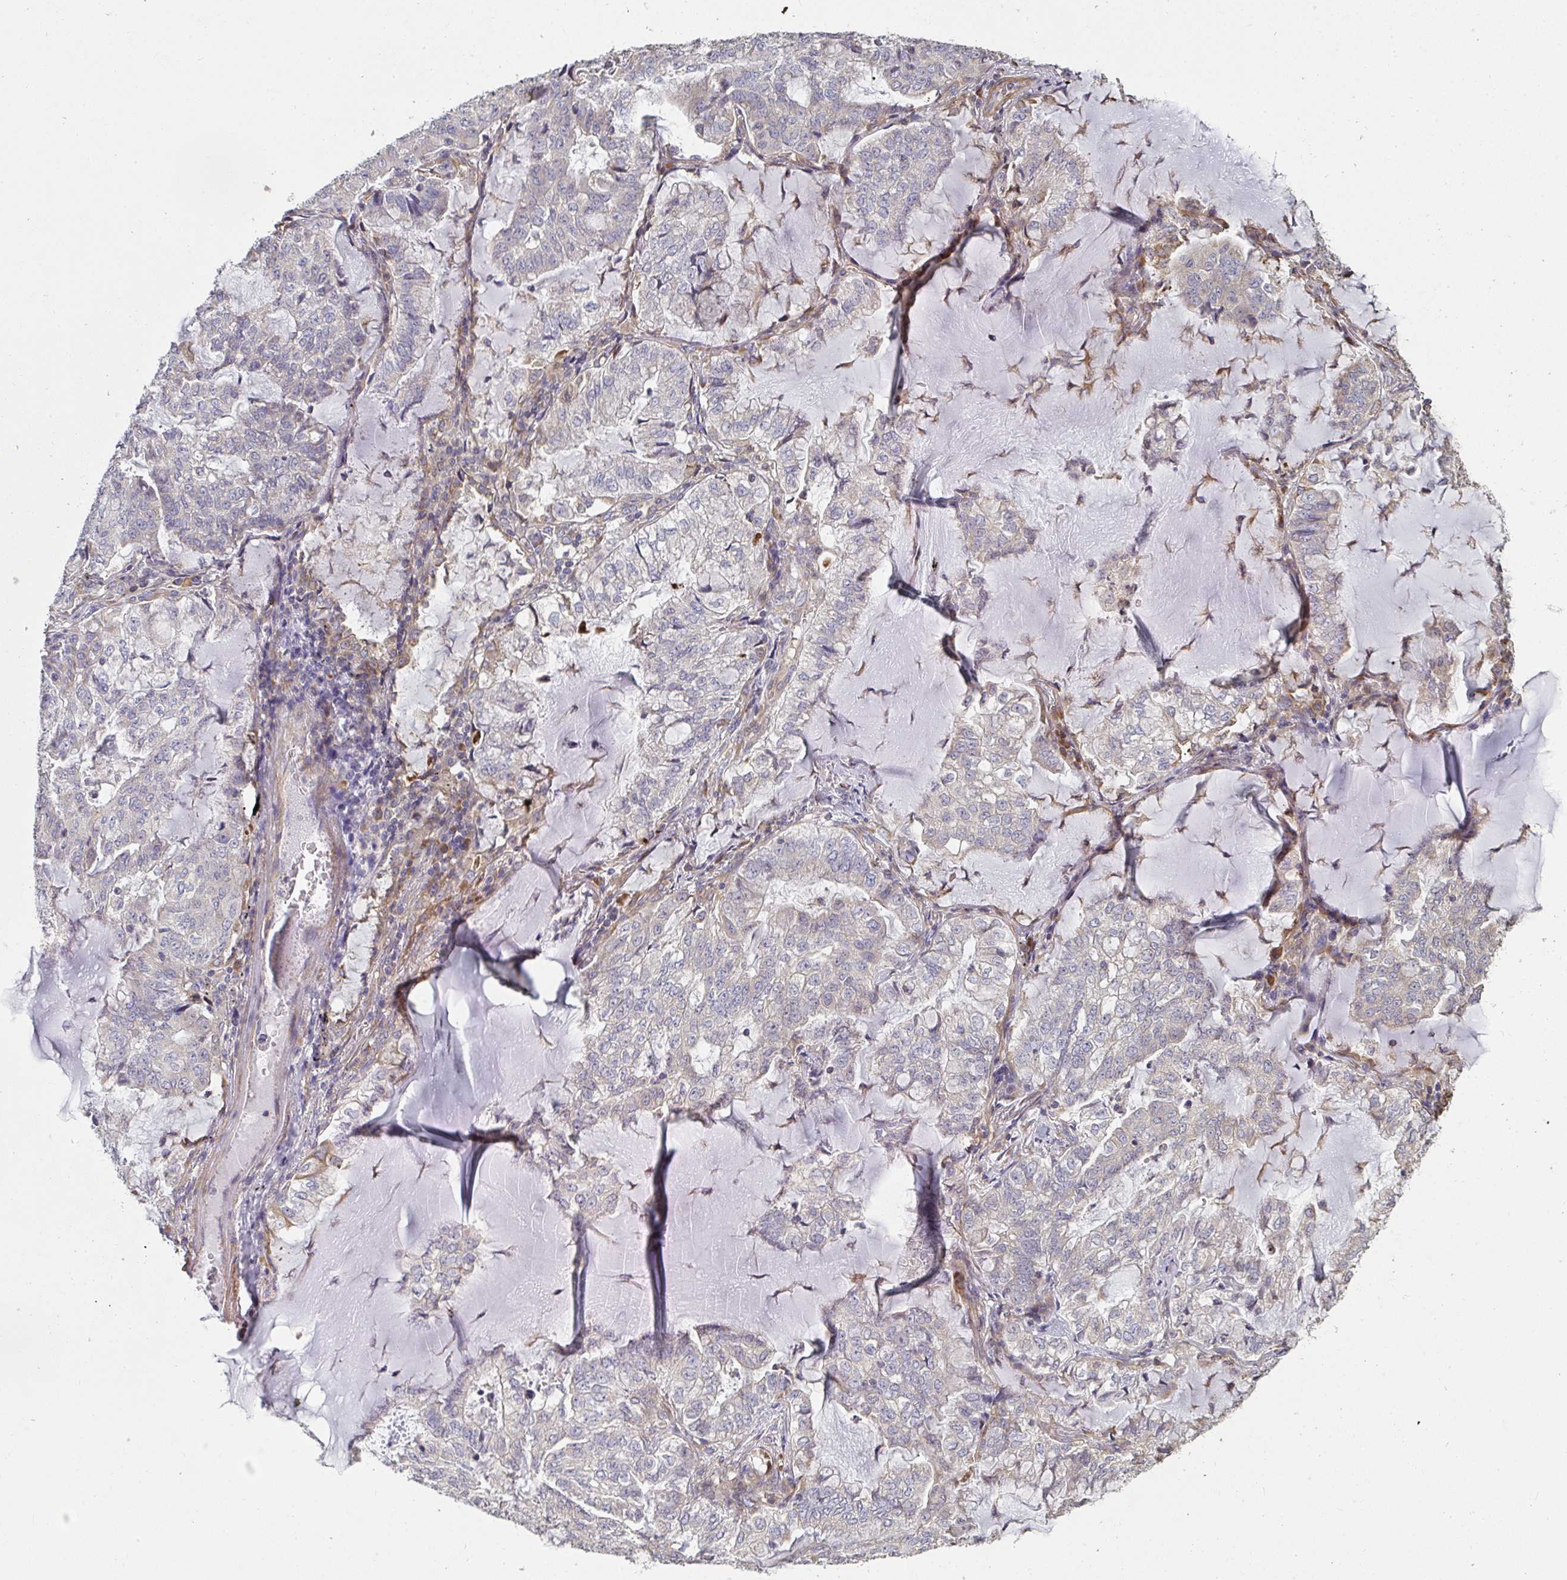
{"staining": {"intensity": "negative", "quantity": "none", "location": "none"}, "tissue": "lung cancer", "cell_type": "Tumor cells", "image_type": "cancer", "snomed": [{"axis": "morphology", "description": "Adenocarcinoma, NOS"}, {"axis": "topography", "description": "Lymph node"}, {"axis": "topography", "description": "Lung"}], "caption": "A high-resolution image shows immunohistochemistry (IHC) staining of lung cancer (adenocarcinoma), which reveals no significant expression in tumor cells.", "gene": "ZFYVE28", "patient": {"sex": "male", "age": 66}}